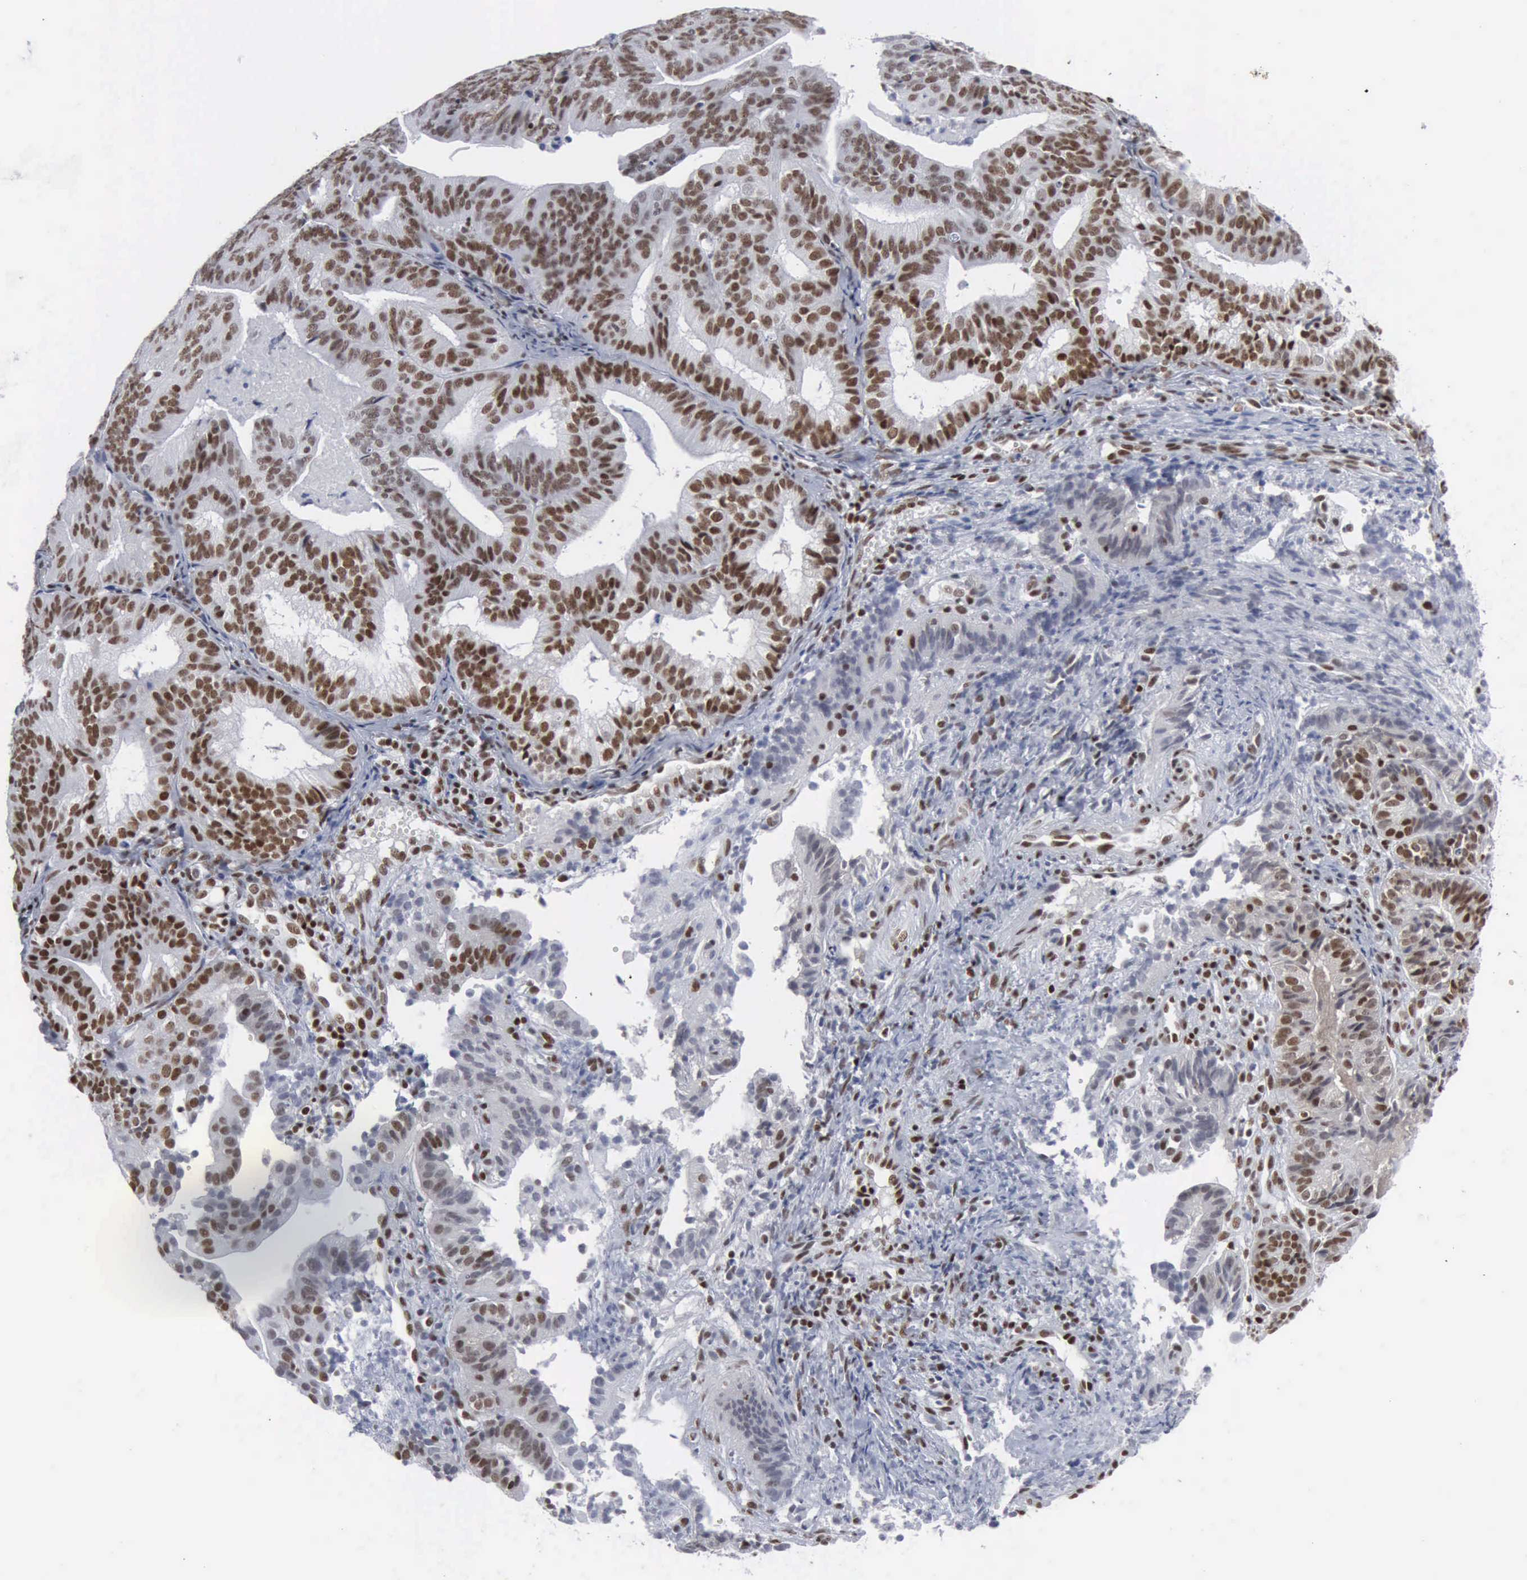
{"staining": {"intensity": "moderate", "quantity": ">75%", "location": "nuclear"}, "tissue": "cervical cancer", "cell_type": "Tumor cells", "image_type": "cancer", "snomed": [{"axis": "morphology", "description": "Adenocarcinoma, NOS"}, {"axis": "topography", "description": "Cervix"}], "caption": "The micrograph exhibits a brown stain indicating the presence of a protein in the nuclear of tumor cells in cervical cancer (adenocarcinoma).", "gene": "XPA", "patient": {"sex": "female", "age": 60}}